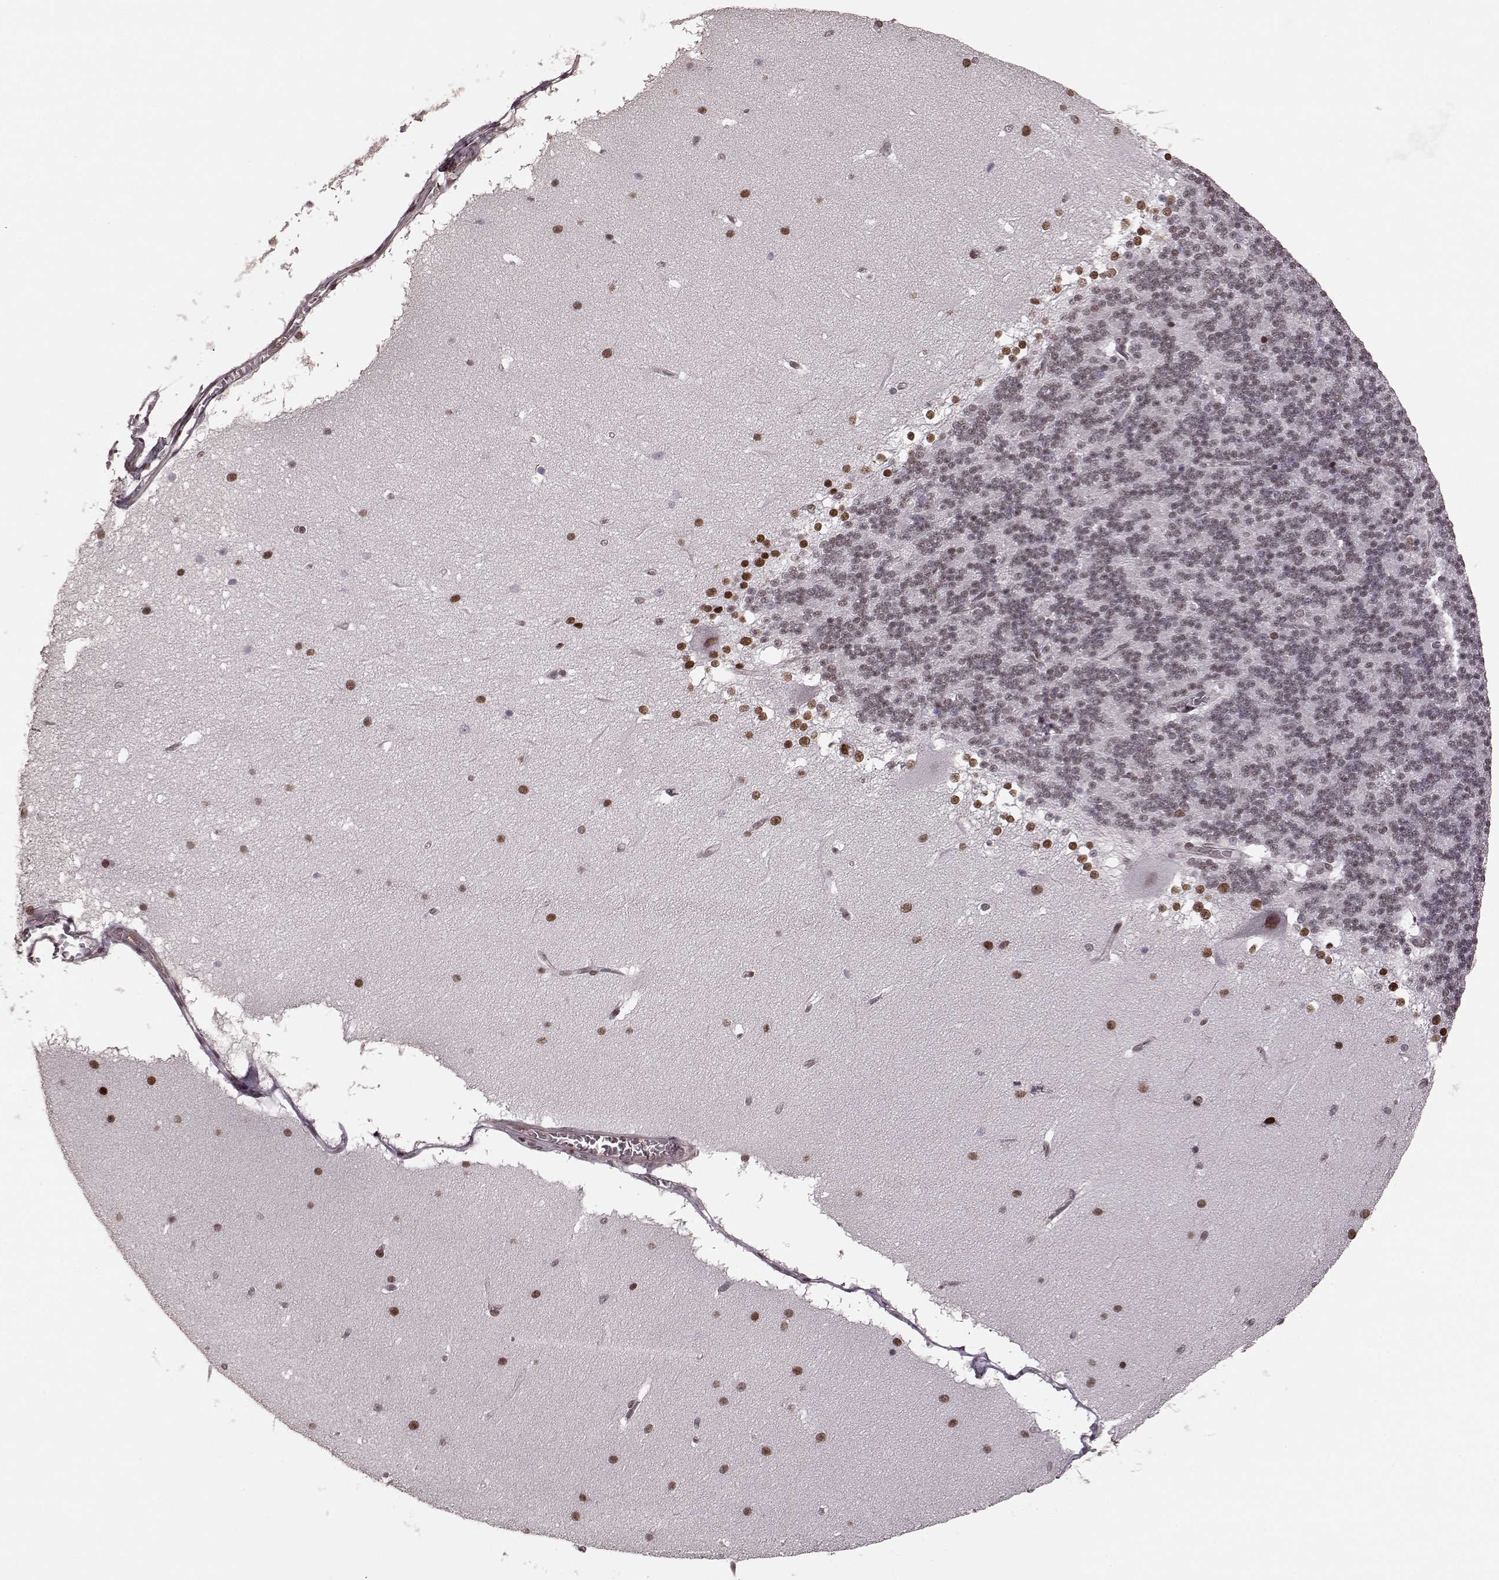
{"staining": {"intensity": "weak", "quantity": ">75%", "location": "nuclear"}, "tissue": "cerebellum", "cell_type": "Cells in granular layer", "image_type": "normal", "snomed": [{"axis": "morphology", "description": "Normal tissue, NOS"}, {"axis": "topography", "description": "Cerebellum"}], "caption": "Human cerebellum stained with a brown dye exhibits weak nuclear positive positivity in about >75% of cells in granular layer.", "gene": "NR2C1", "patient": {"sex": "female", "age": 19}}